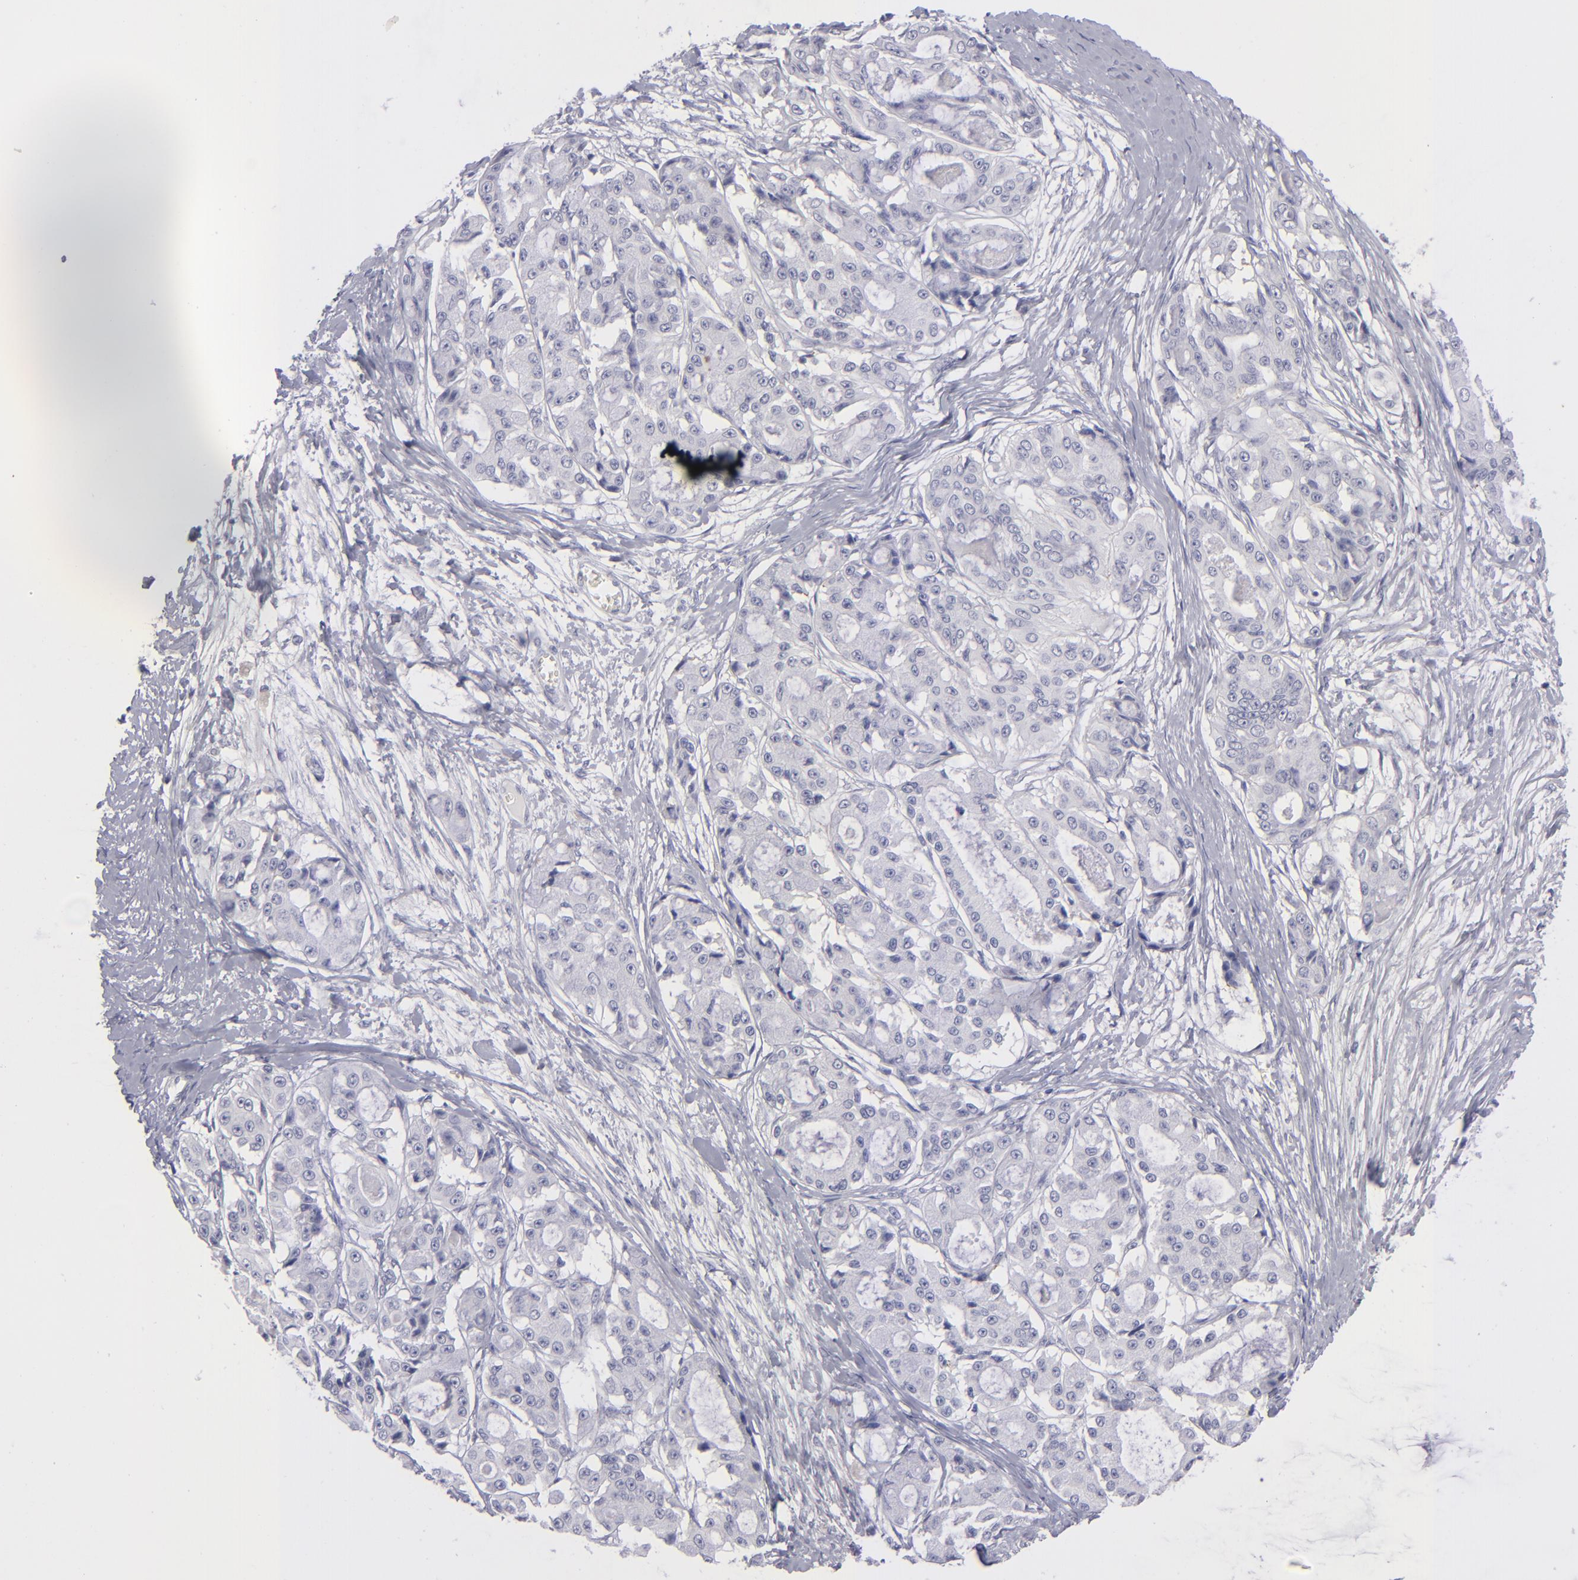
{"staining": {"intensity": "negative", "quantity": "none", "location": "none"}, "tissue": "ovarian cancer", "cell_type": "Tumor cells", "image_type": "cancer", "snomed": [{"axis": "morphology", "description": "Carcinoma, endometroid"}, {"axis": "topography", "description": "Ovary"}], "caption": "Histopathology image shows no protein expression in tumor cells of endometroid carcinoma (ovarian) tissue.", "gene": "ITGB4", "patient": {"sex": "female", "age": 61}}